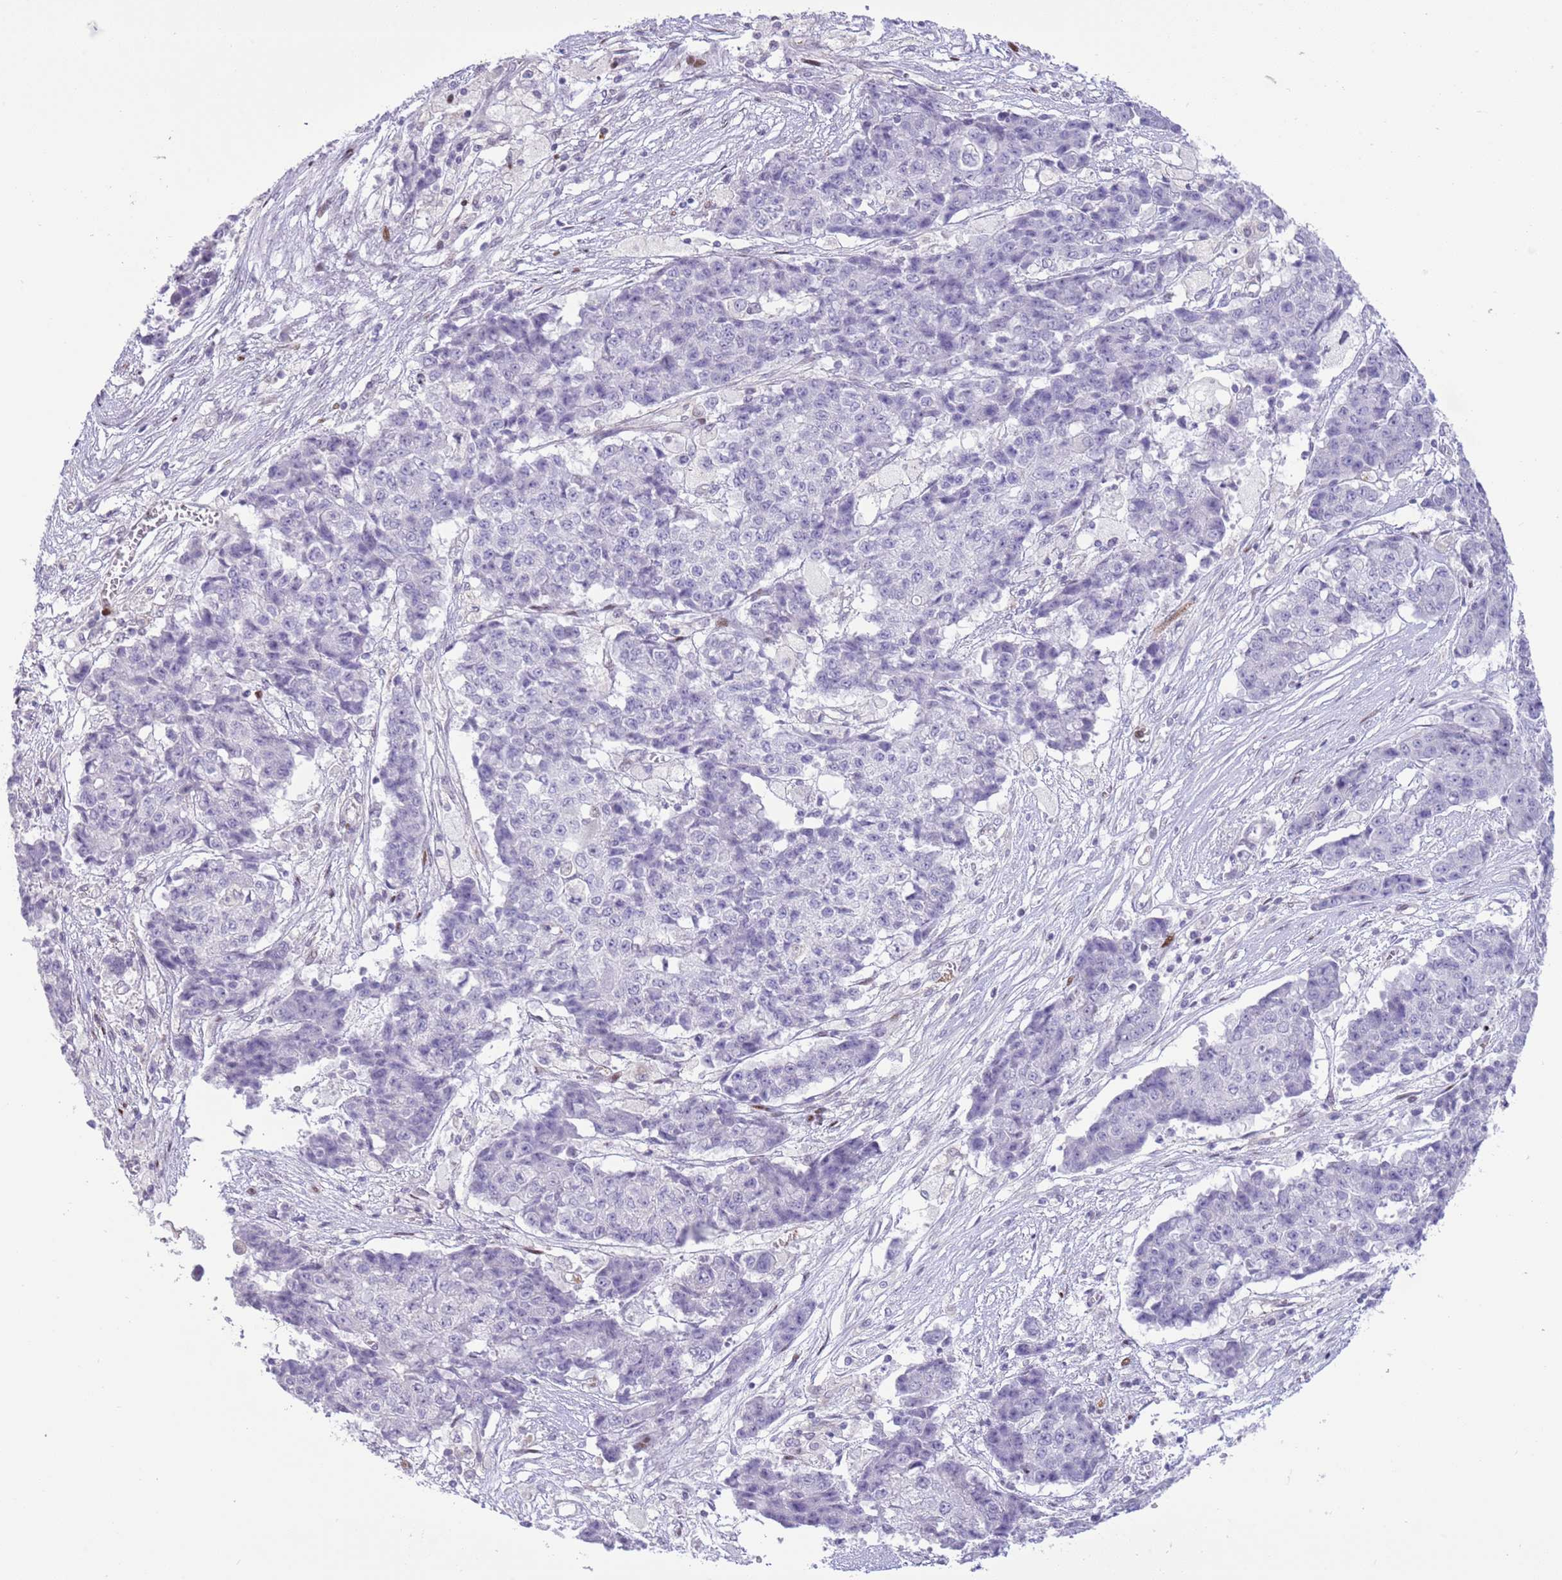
{"staining": {"intensity": "negative", "quantity": "none", "location": "none"}, "tissue": "ovarian cancer", "cell_type": "Tumor cells", "image_type": "cancer", "snomed": [{"axis": "morphology", "description": "Carcinoma, endometroid"}, {"axis": "topography", "description": "Ovary"}], "caption": "An immunohistochemistry (IHC) photomicrograph of ovarian cancer (endometroid carcinoma) is shown. There is no staining in tumor cells of ovarian cancer (endometroid carcinoma).", "gene": "ANO8", "patient": {"sex": "female", "age": 42}}